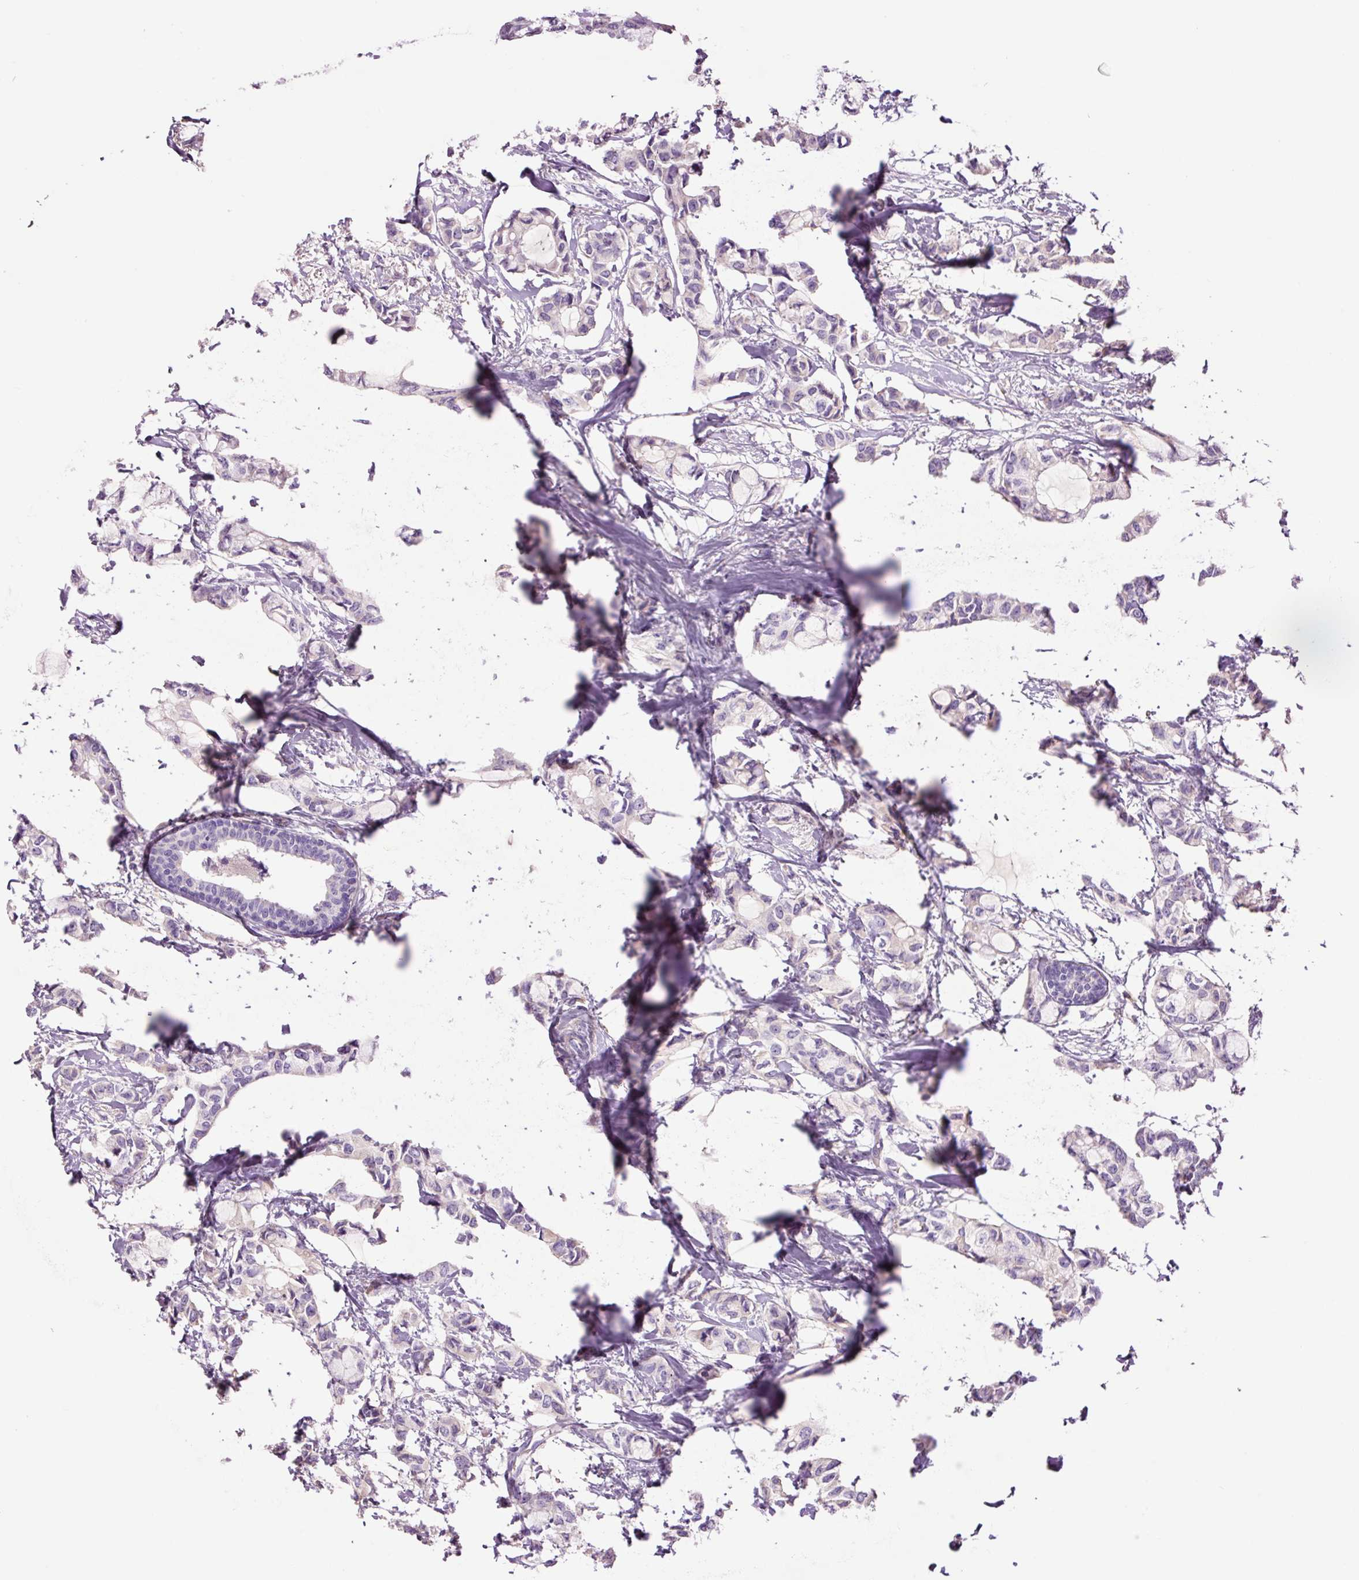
{"staining": {"intensity": "negative", "quantity": "none", "location": "none"}, "tissue": "breast cancer", "cell_type": "Tumor cells", "image_type": "cancer", "snomed": [{"axis": "morphology", "description": "Duct carcinoma"}, {"axis": "topography", "description": "Breast"}], "caption": "Immunohistochemistry of intraductal carcinoma (breast) exhibits no expression in tumor cells. (Stains: DAB IHC with hematoxylin counter stain, Microscopy: brightfield microscopy at high magnification).", "gene": "DPPA4", "patient": {"sex": "female", "age": 73}}